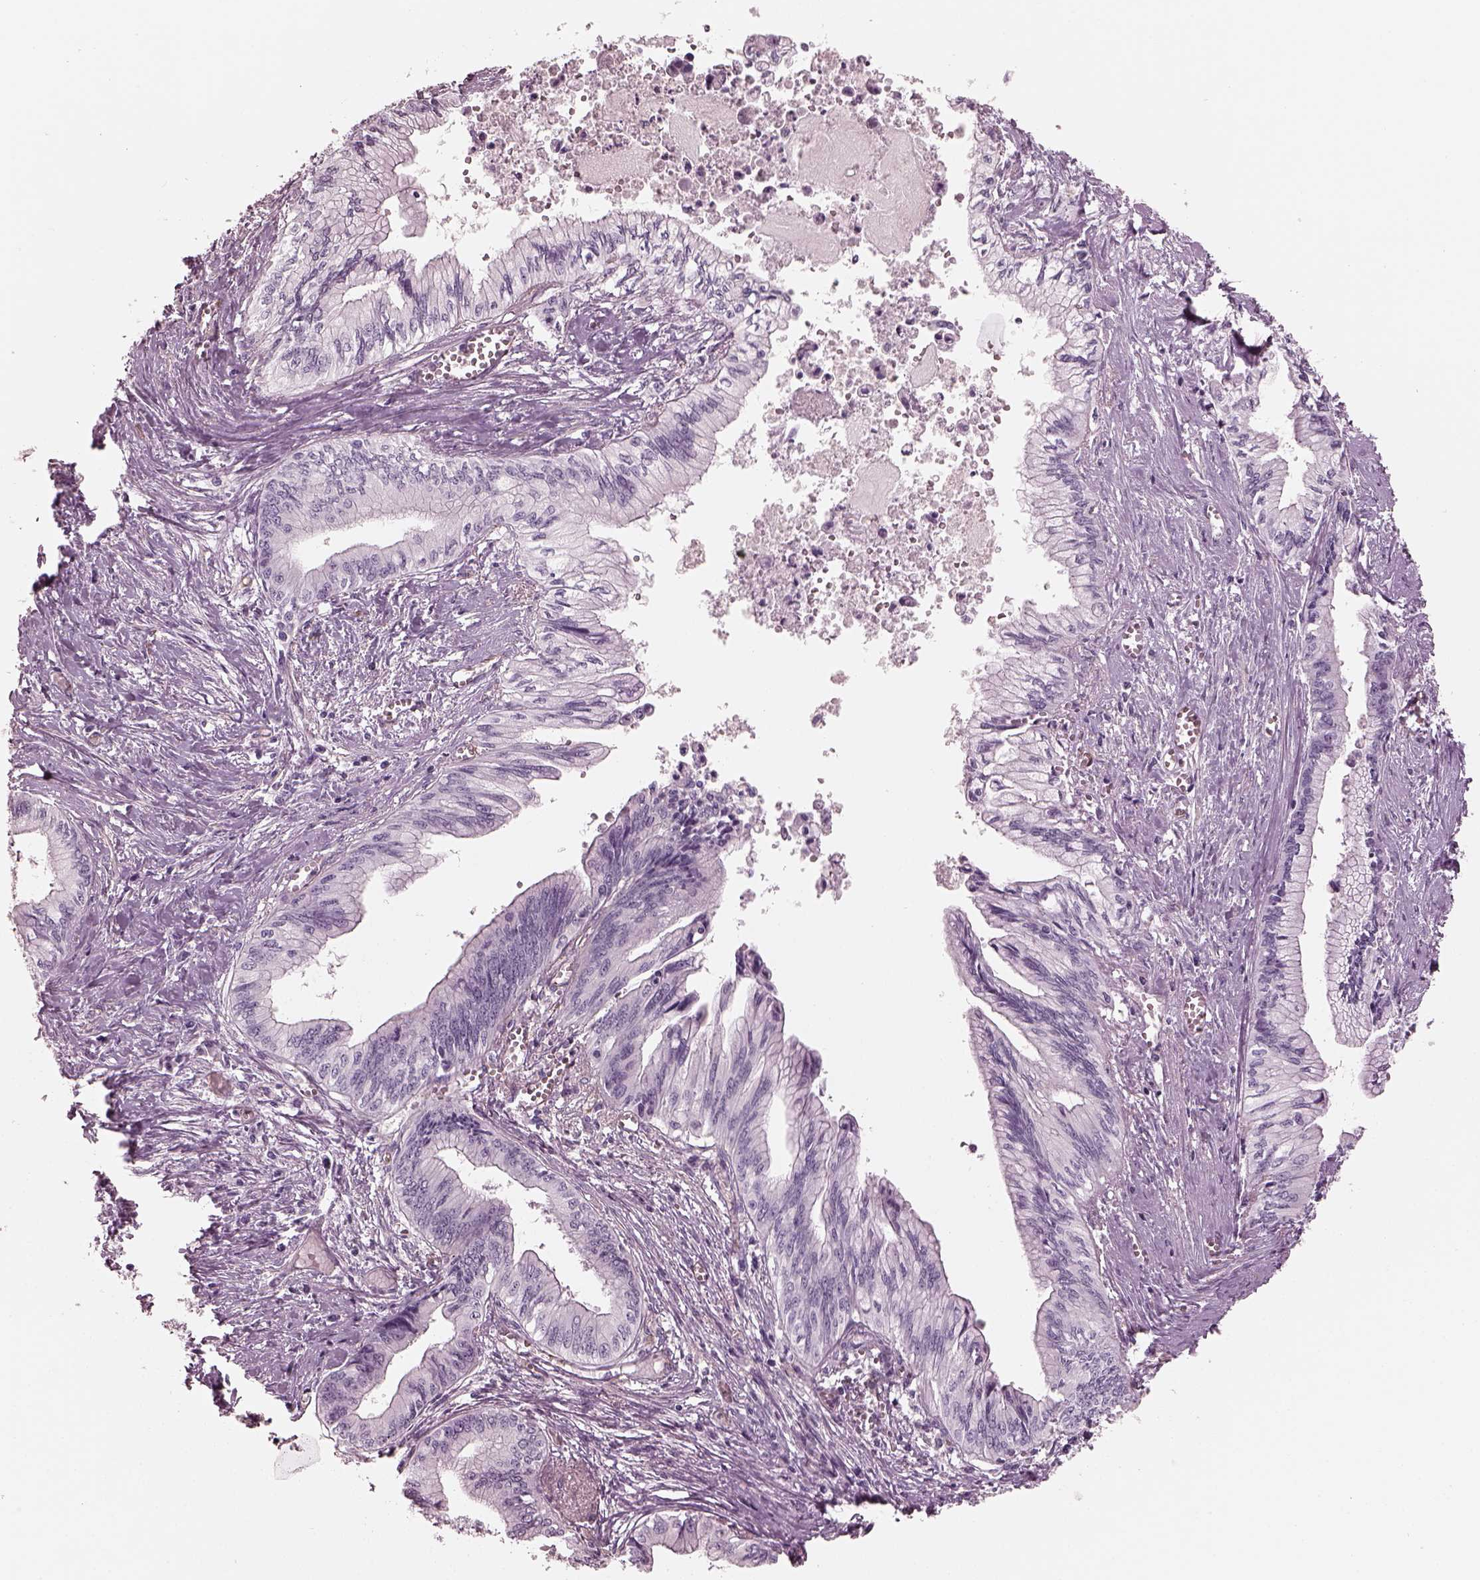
{"staining": {"intensity": "negative", "quantity": "none", "location": "none"}, "tissue": "pancreatic cancer", "cell_type": "Tumor cells", "image_type": "cancer", "snomed": [{"axis": "morphology", "description": "Adenocarcinoma, NOS"}, {"axis": "topography", "description": "Pancreas"}], "caption": "High power microscopy photomicrograph of an IHC image of pancreatic cancer (adenocarcinoma), revealing no significant expression in tumor cells.", "gene": "EIF4E1B", "patient": {"sex": "female", "age": 61}}